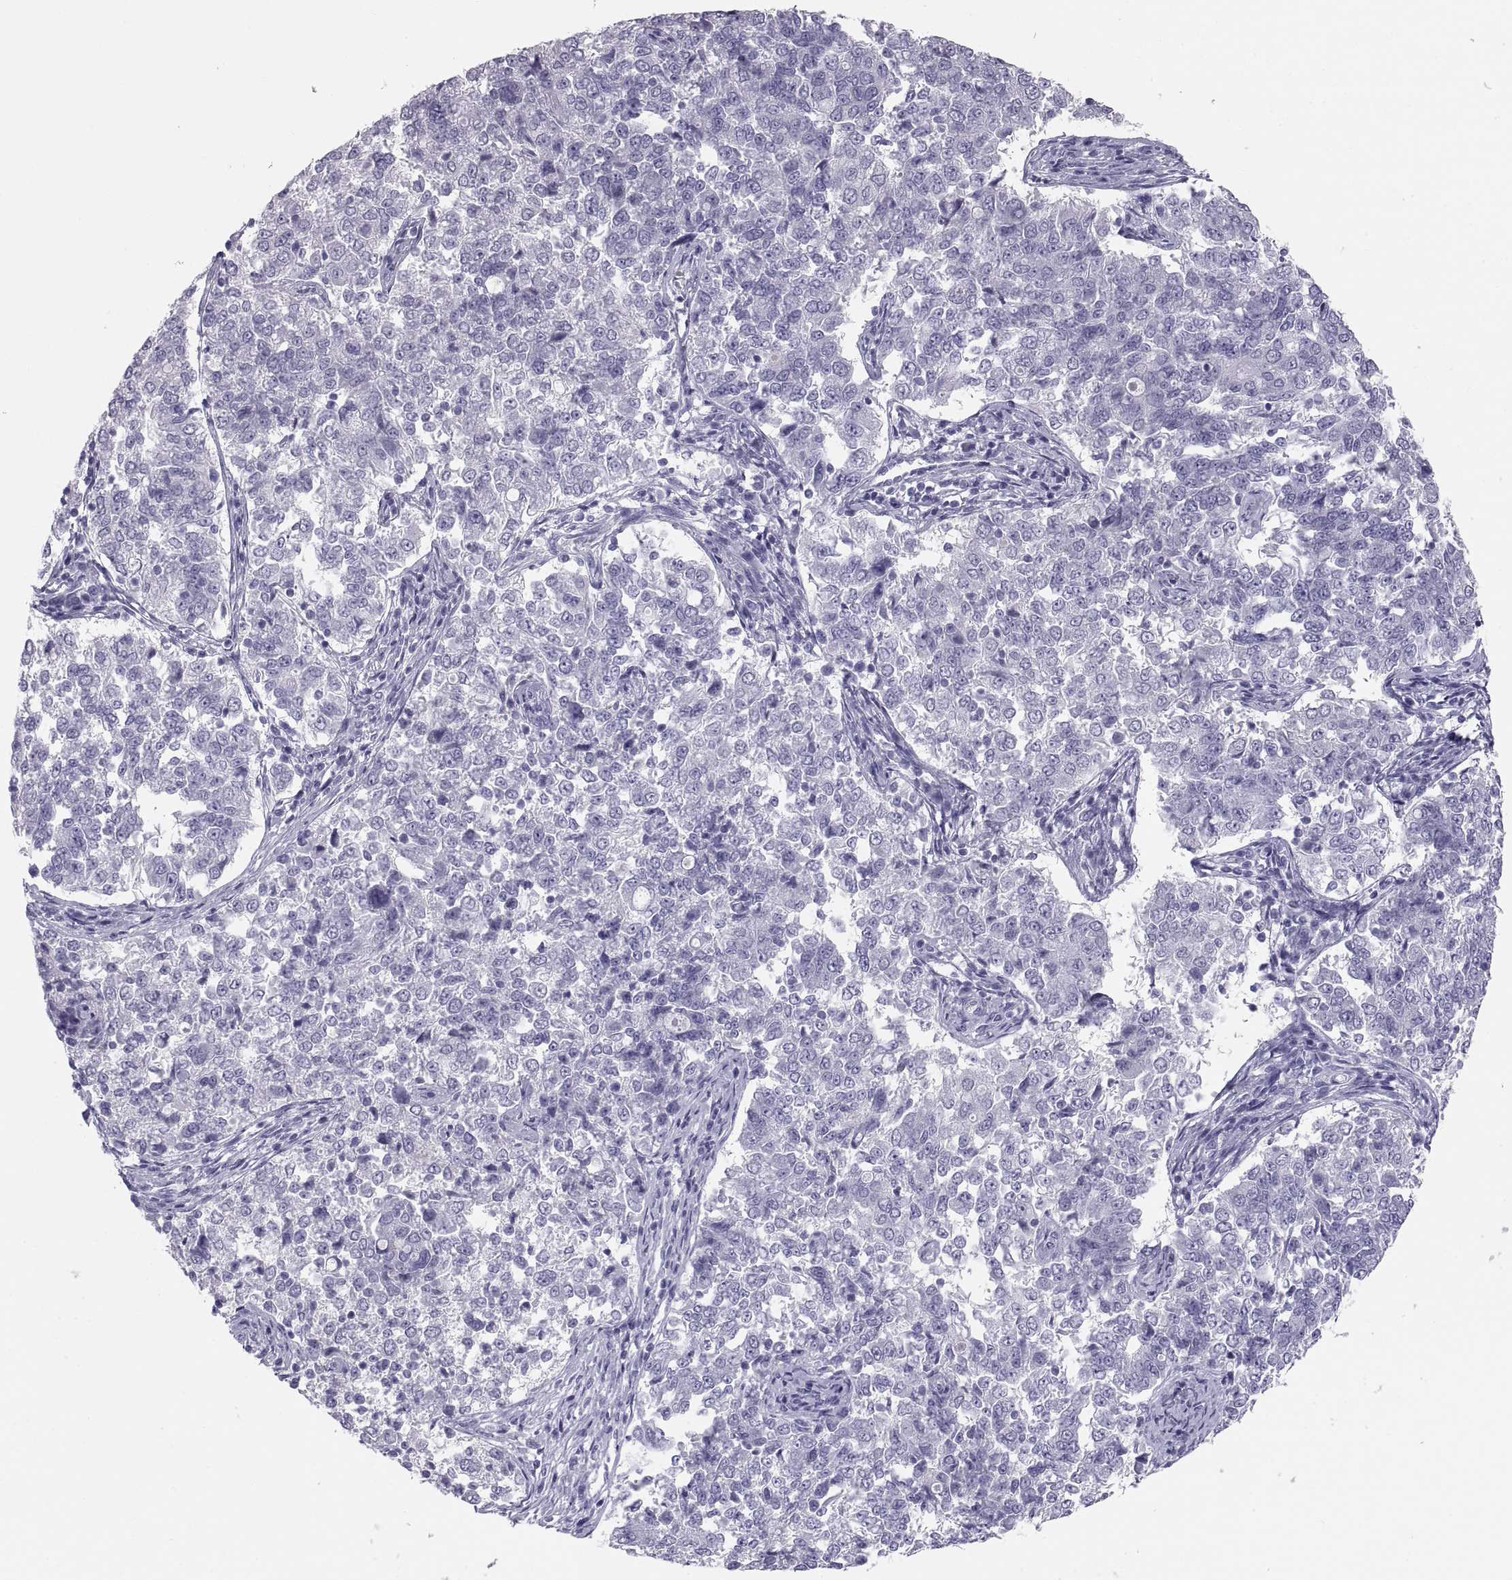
{"staining": {"intensity": "negative", "quantity": "none", "location": "none"}, "tissue": "endometrial cancer", "cell_type": "Tumor cells", "image_type": "cancer", "snomed": [{"axis": "morphology", "description": "Adenocarcinoma, NOS"}, {"axis": "topography", "description": "Endometrium"}], "caption": "Human adenocarcinoma (endometrial) stained for a protein using immunohistochemistry displays no staining in tumor cells.", "gene": "PAX2", "patient": {"sex": "female", "age": 43}}